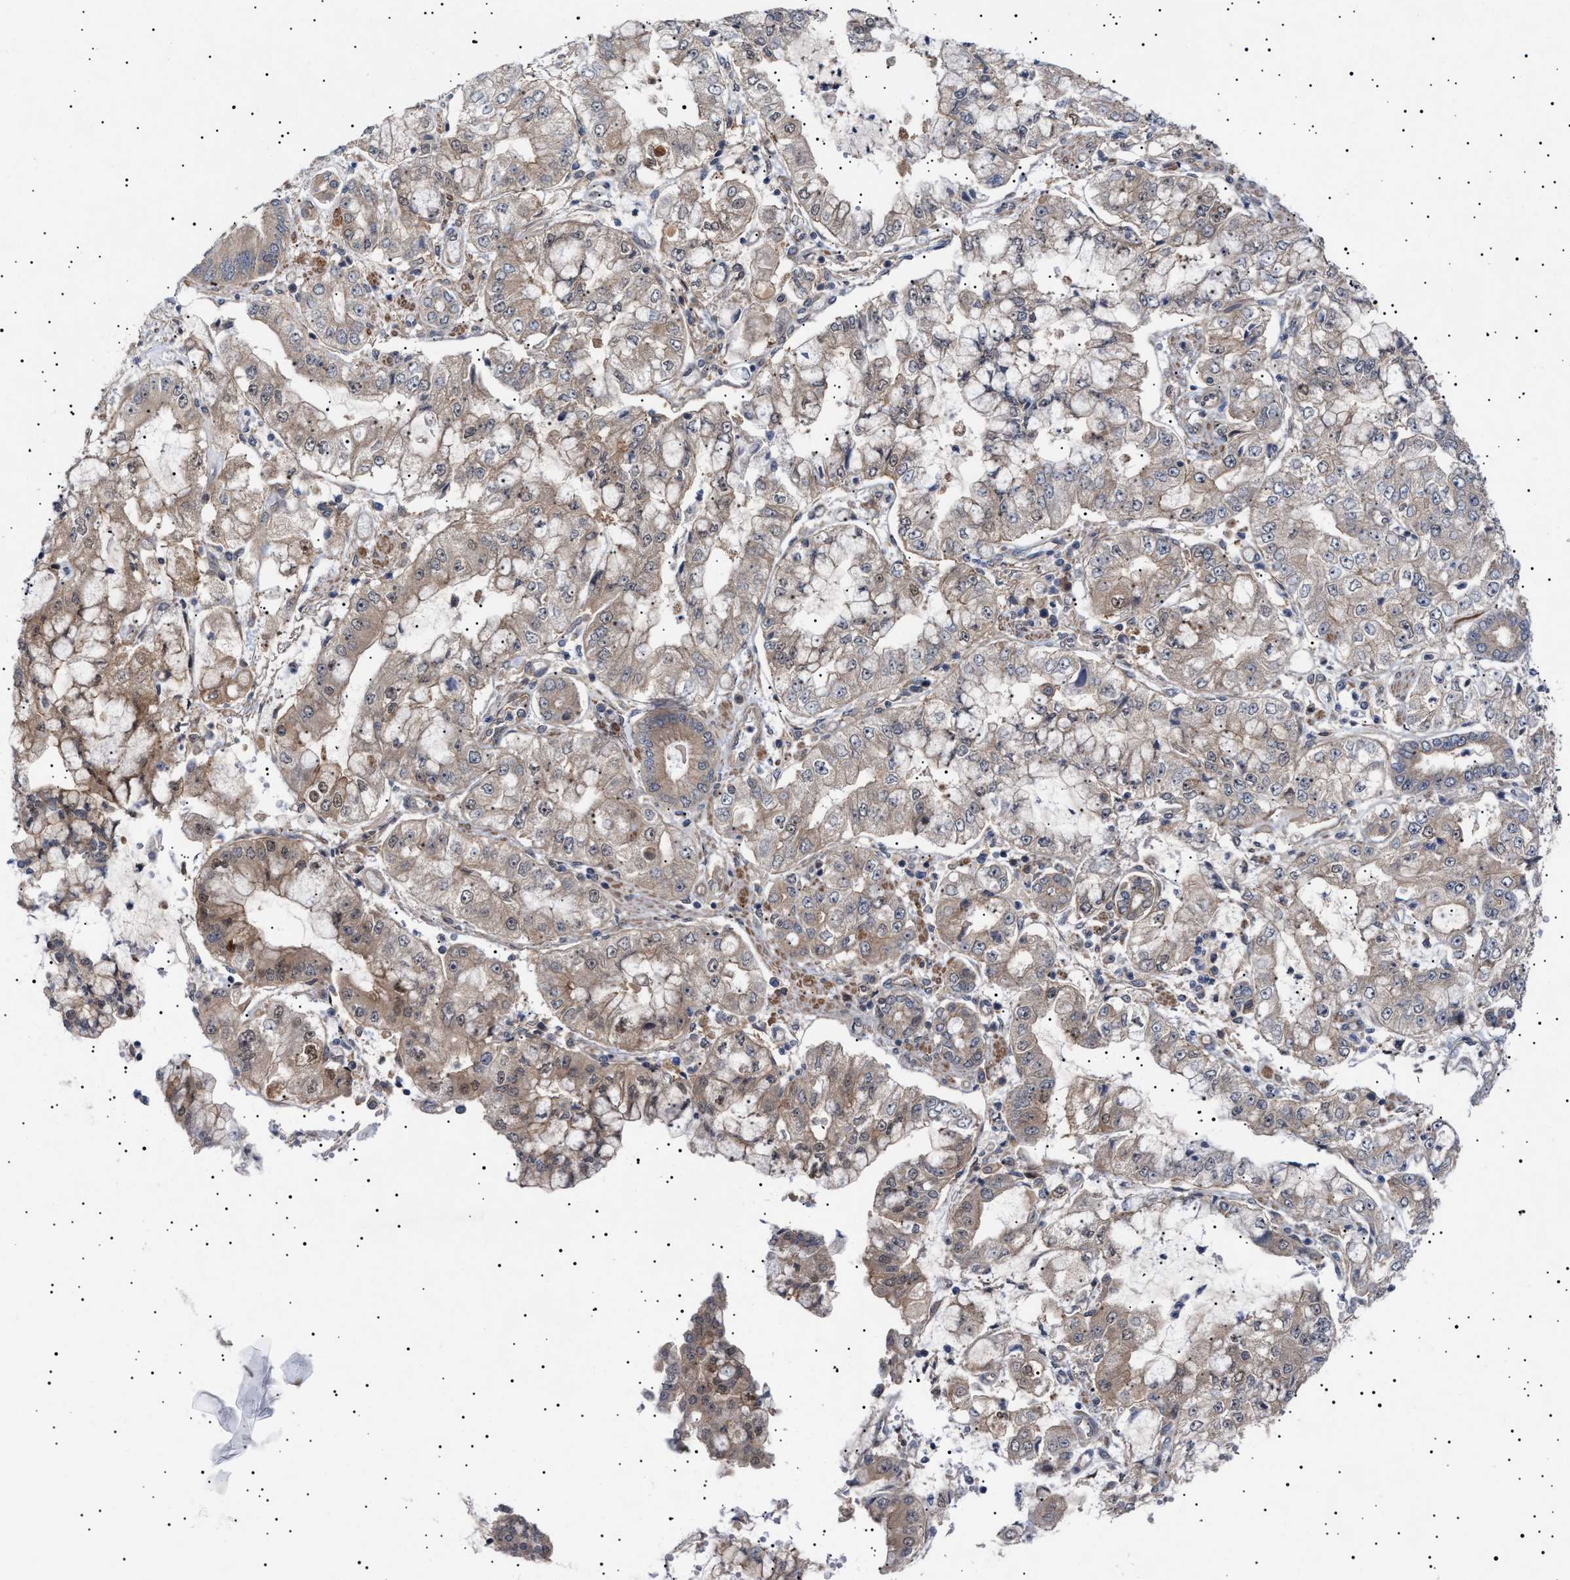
{"staining": {"intensity": "weak", "quantity": "25%-75%", "location": "cytoplasmic/membranous"}, "tissue": "stomach cancer", "cell_type": "Tumor cells", "image_type": "cancer", "snomed": [{"axis": "morphology", "description": "Adenocarcinoma, NOS"}, {"axis": "topography", "description": "Stomach"}], "caption": "DAB (3,3'-diaminobenzidine) immunohistochemical staining of stomach adenocarcinoma exhibits weak cytoplasmic/membranous protein positivity in approximately 25%-75% of tumor cells. The protein is stained brown, and the nuclei are stained in blue (DAB (3,3'-diaminobenzidine) IHC with brightfield microscopy, high magnification).", "gene": "NPLOC4", "patient": {"sex": "male", "age": 76}}